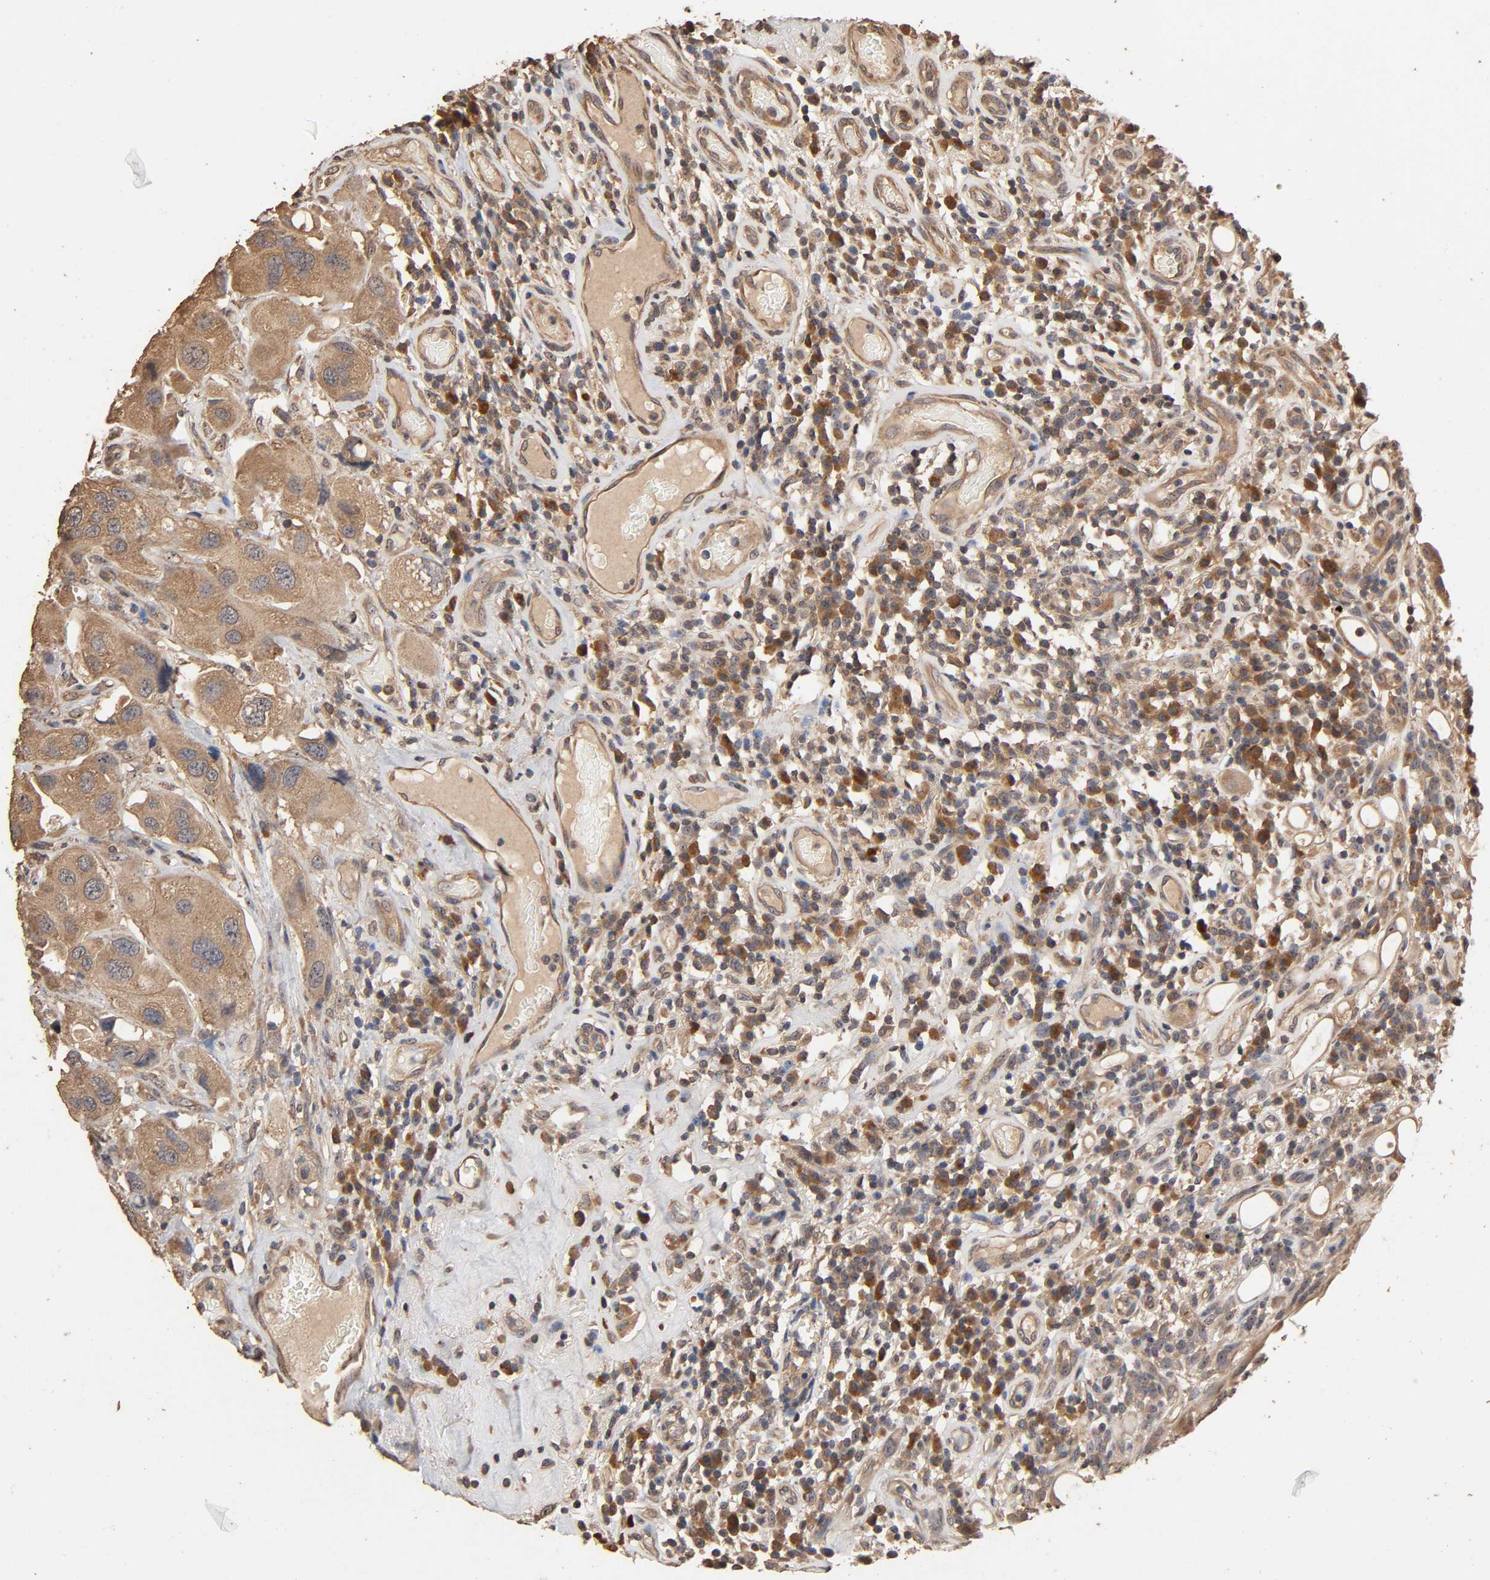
{"staining": {"intensity": "moderate", "quantity": ">75%", "location": "cytoplasmic/membranous"}, "tissue": "urothelial cancer", "cell_type": "Tumor cells", "image_type": "cancer", "snomed": [{"axis": "morphology", "description": "Urothelial carcinoma, High grade"}, {"axis": "topography", "description": "Urinary bladder"}], "caption": "Immunohistochemical staining of human urothelial cancer shows medium levels of moderate cytoplasmic/membranous protein expression in about >75% of tumor cells.", "gene": "ARHGEF7", "patient": {"sex": "female", "age": 64}}